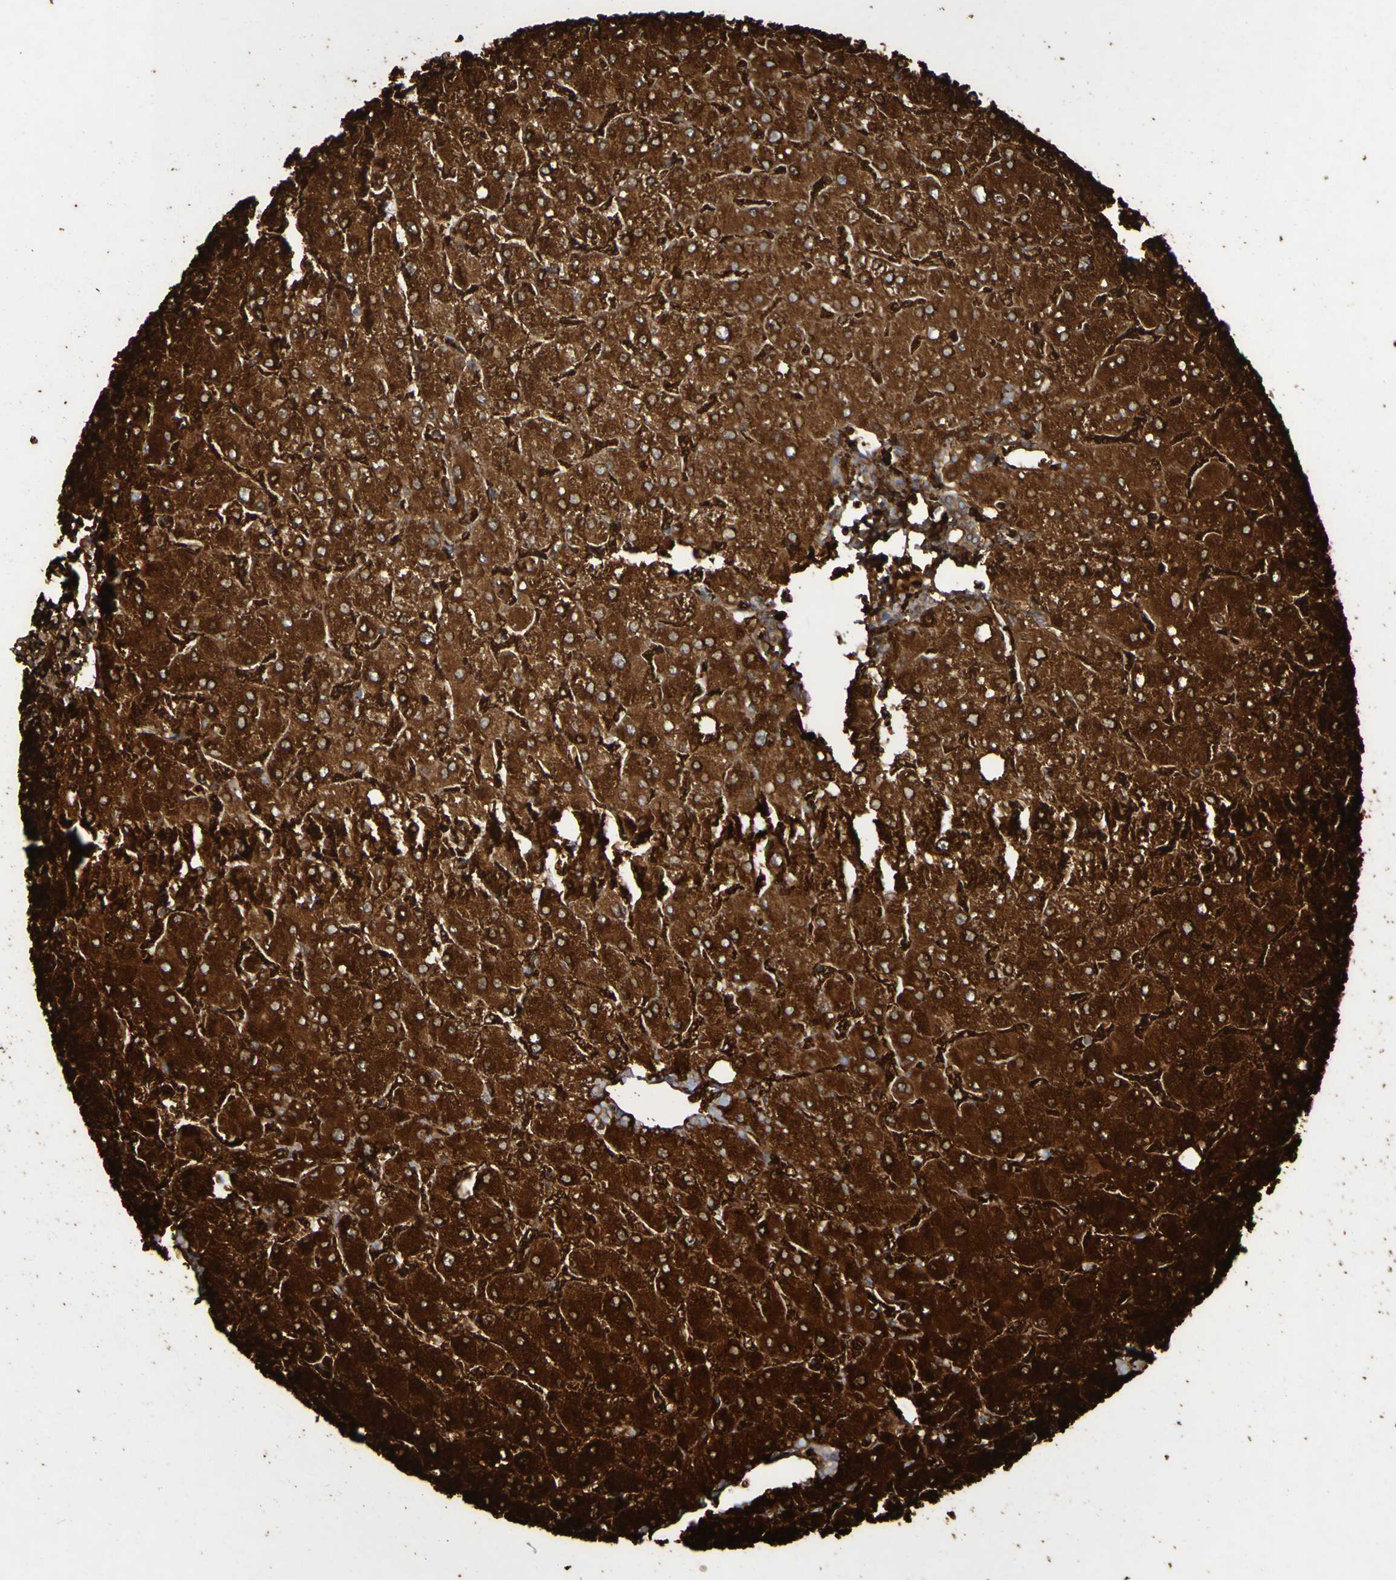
{"staining": {"intensity": "moderate", "quantity": ">75%", "location": "cytoplasmic/membranous"}, "tissue": "liver", "cell_type": "Cholangiocytes", "image_type": "normal", "snomed": [{"axis": "morphology", "description": "Normal tissue, NOS"}, {"axis": "topography", "description": "Liver"}], "caption": "About >75% of cholangiocytes in benign liver reveal moderate cytoplasmic/membranous protein positivity as visualized by brown immunohistochemical staining.", "gene": "MPPE1", "patient": {"sex": "male", "age": 55}}